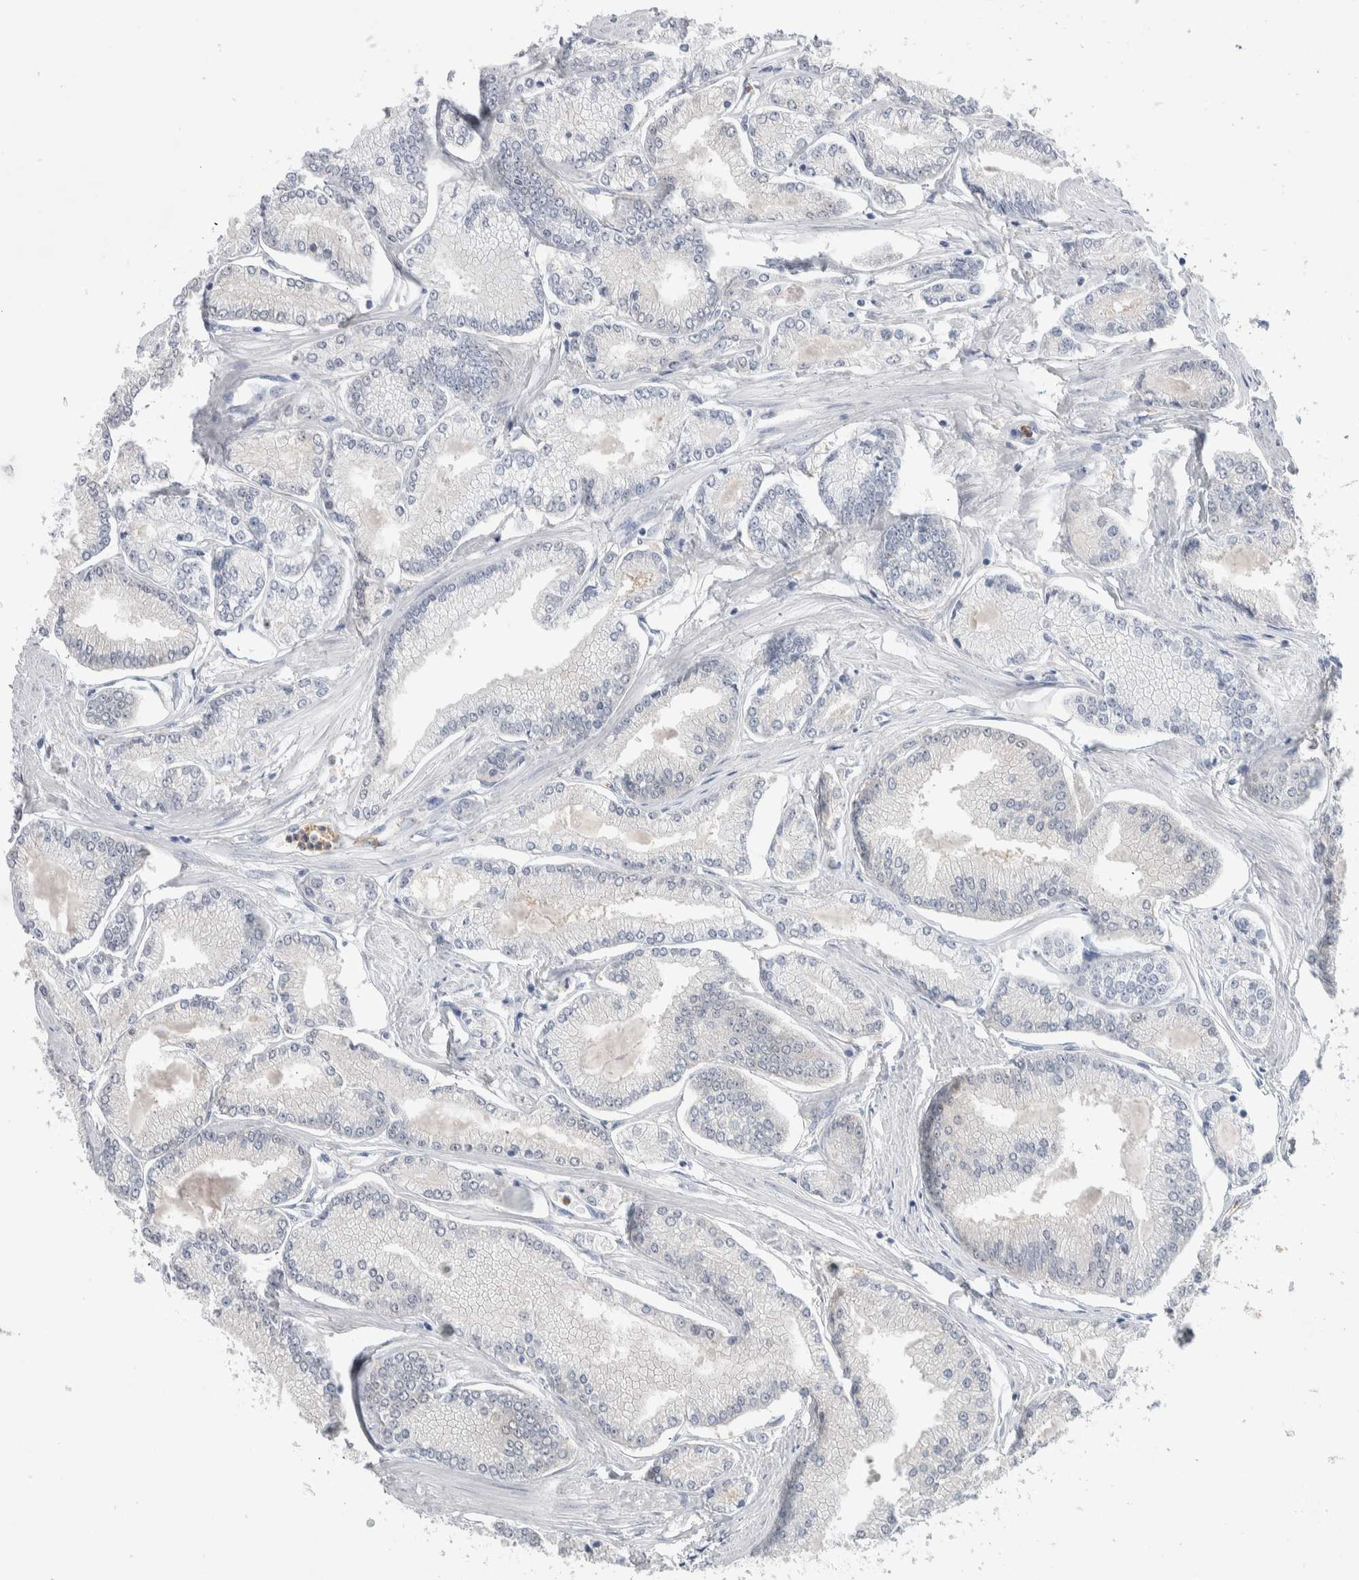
{"staining": {"intensity": "negative", "quantity": "none", "location": "none"}, "tissue": "prostate cancer", "cell_type": "Tumor cells", "image_type": "cancer", "snomed": [{"axis": "morphology", "description": "Adenocarcinoma, Low grade"}, {"axis": "topography", "description": "Prostate"}], "caption": "Human low-grade adenocarcinoma (prostate) stained for a protein using immunohistochemistry (IHC) reveals no expression in tumor cells.", "gene": "LURAP1L", "patient": {"sex": "male", "age": 52}}